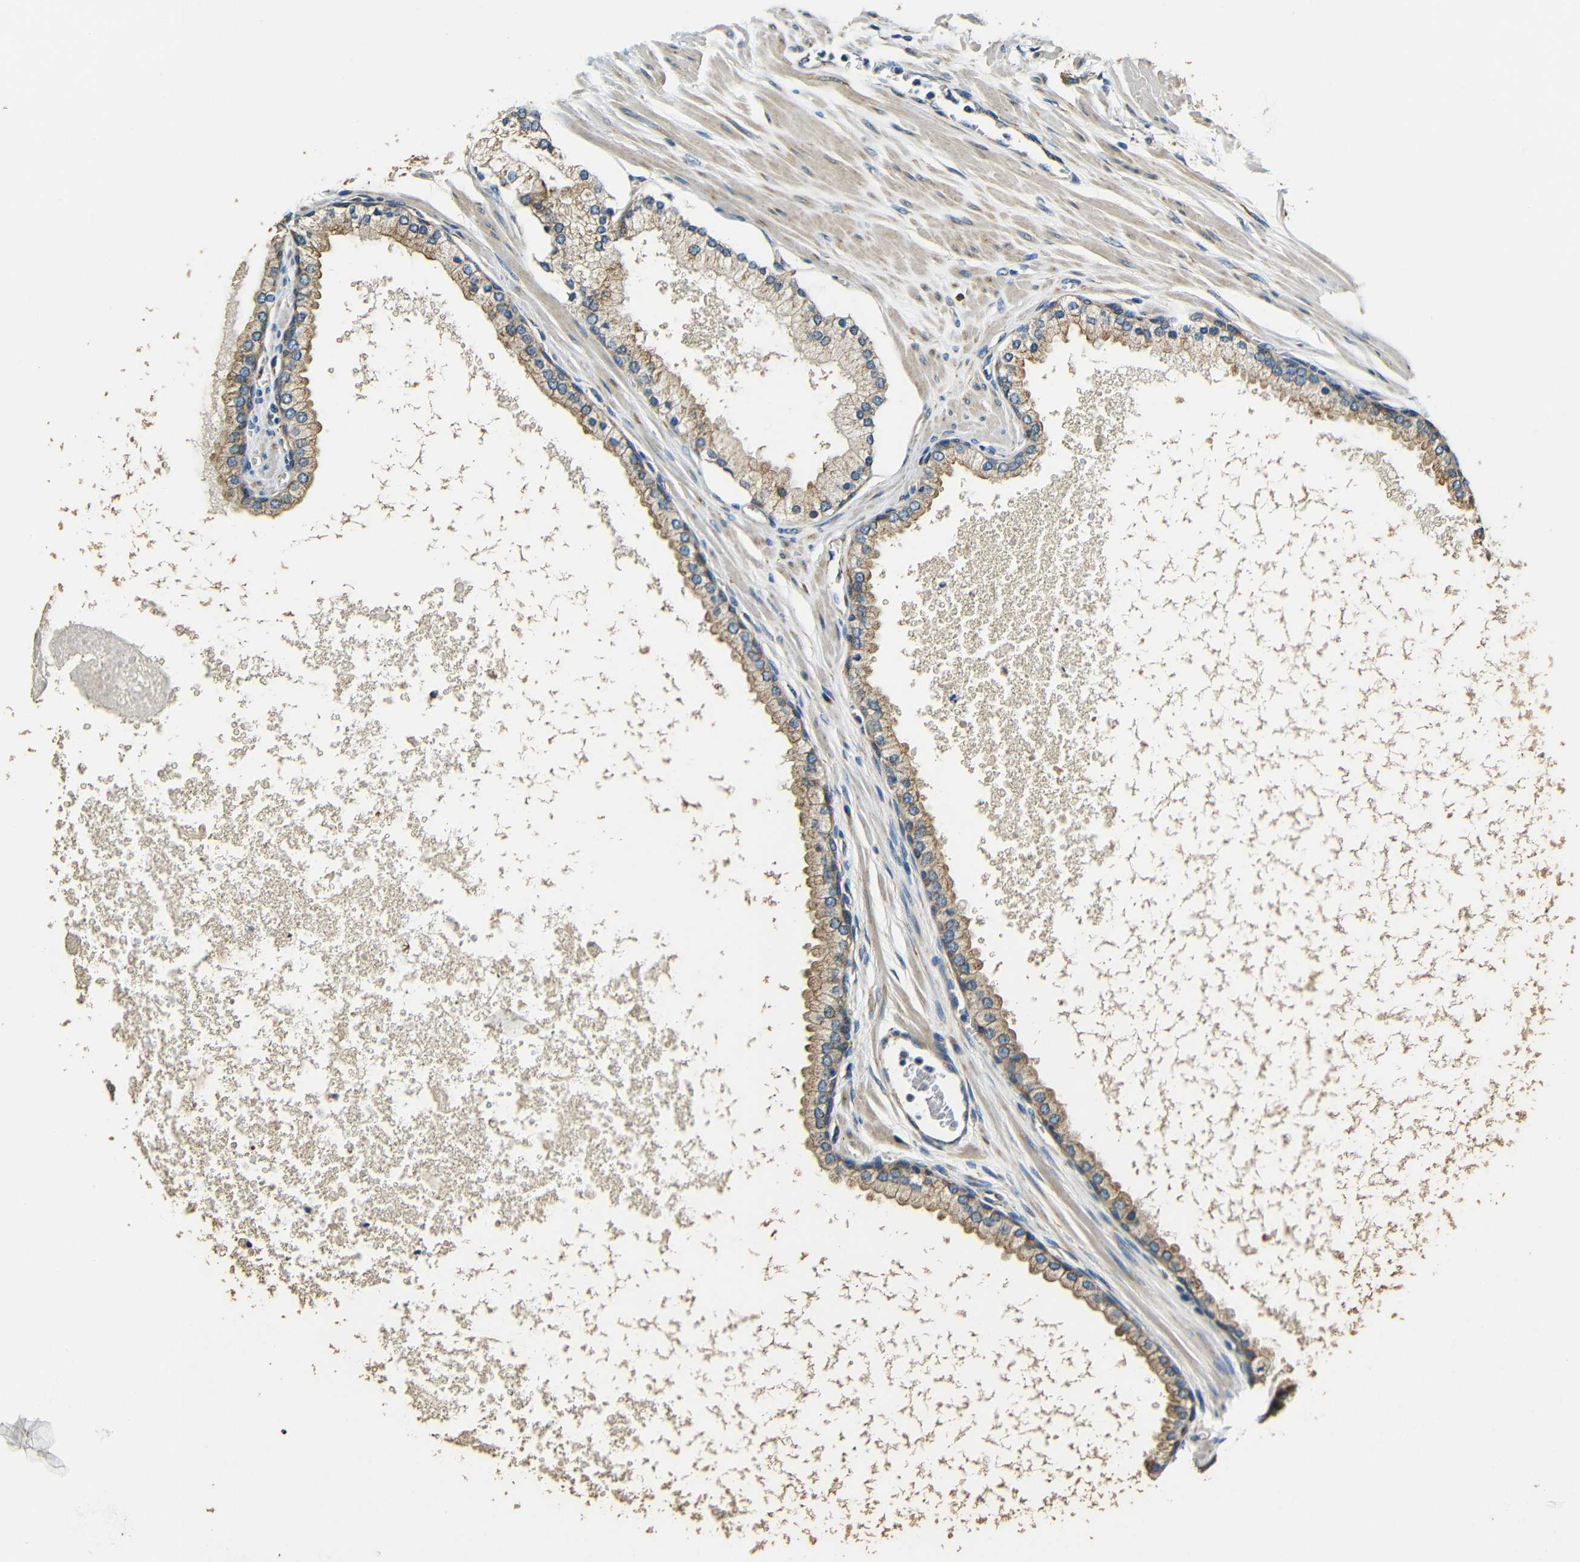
{"staining": {"intensity": "moderate", "quantity": ">75%", "location": "cytoplasmic/membranous"}, "tissue": "prostate cancer", "cell_type": "Tumor cells", "image_type": "cancer", "snomed": [{"axis": "morphology", "description": "Adenocarcinoma, High grade"}, {"axis": "topography", "description": "Prostate"}], "caption": "A brown stain highlights moderate cytoplasmic/membranous expression of a protein in prostate cancer tumor cells. (Brightfield microscopy of DAB IHC at high magnification).", "gene": "VAPB", "patient": {"sex": "male", "age": 65}}